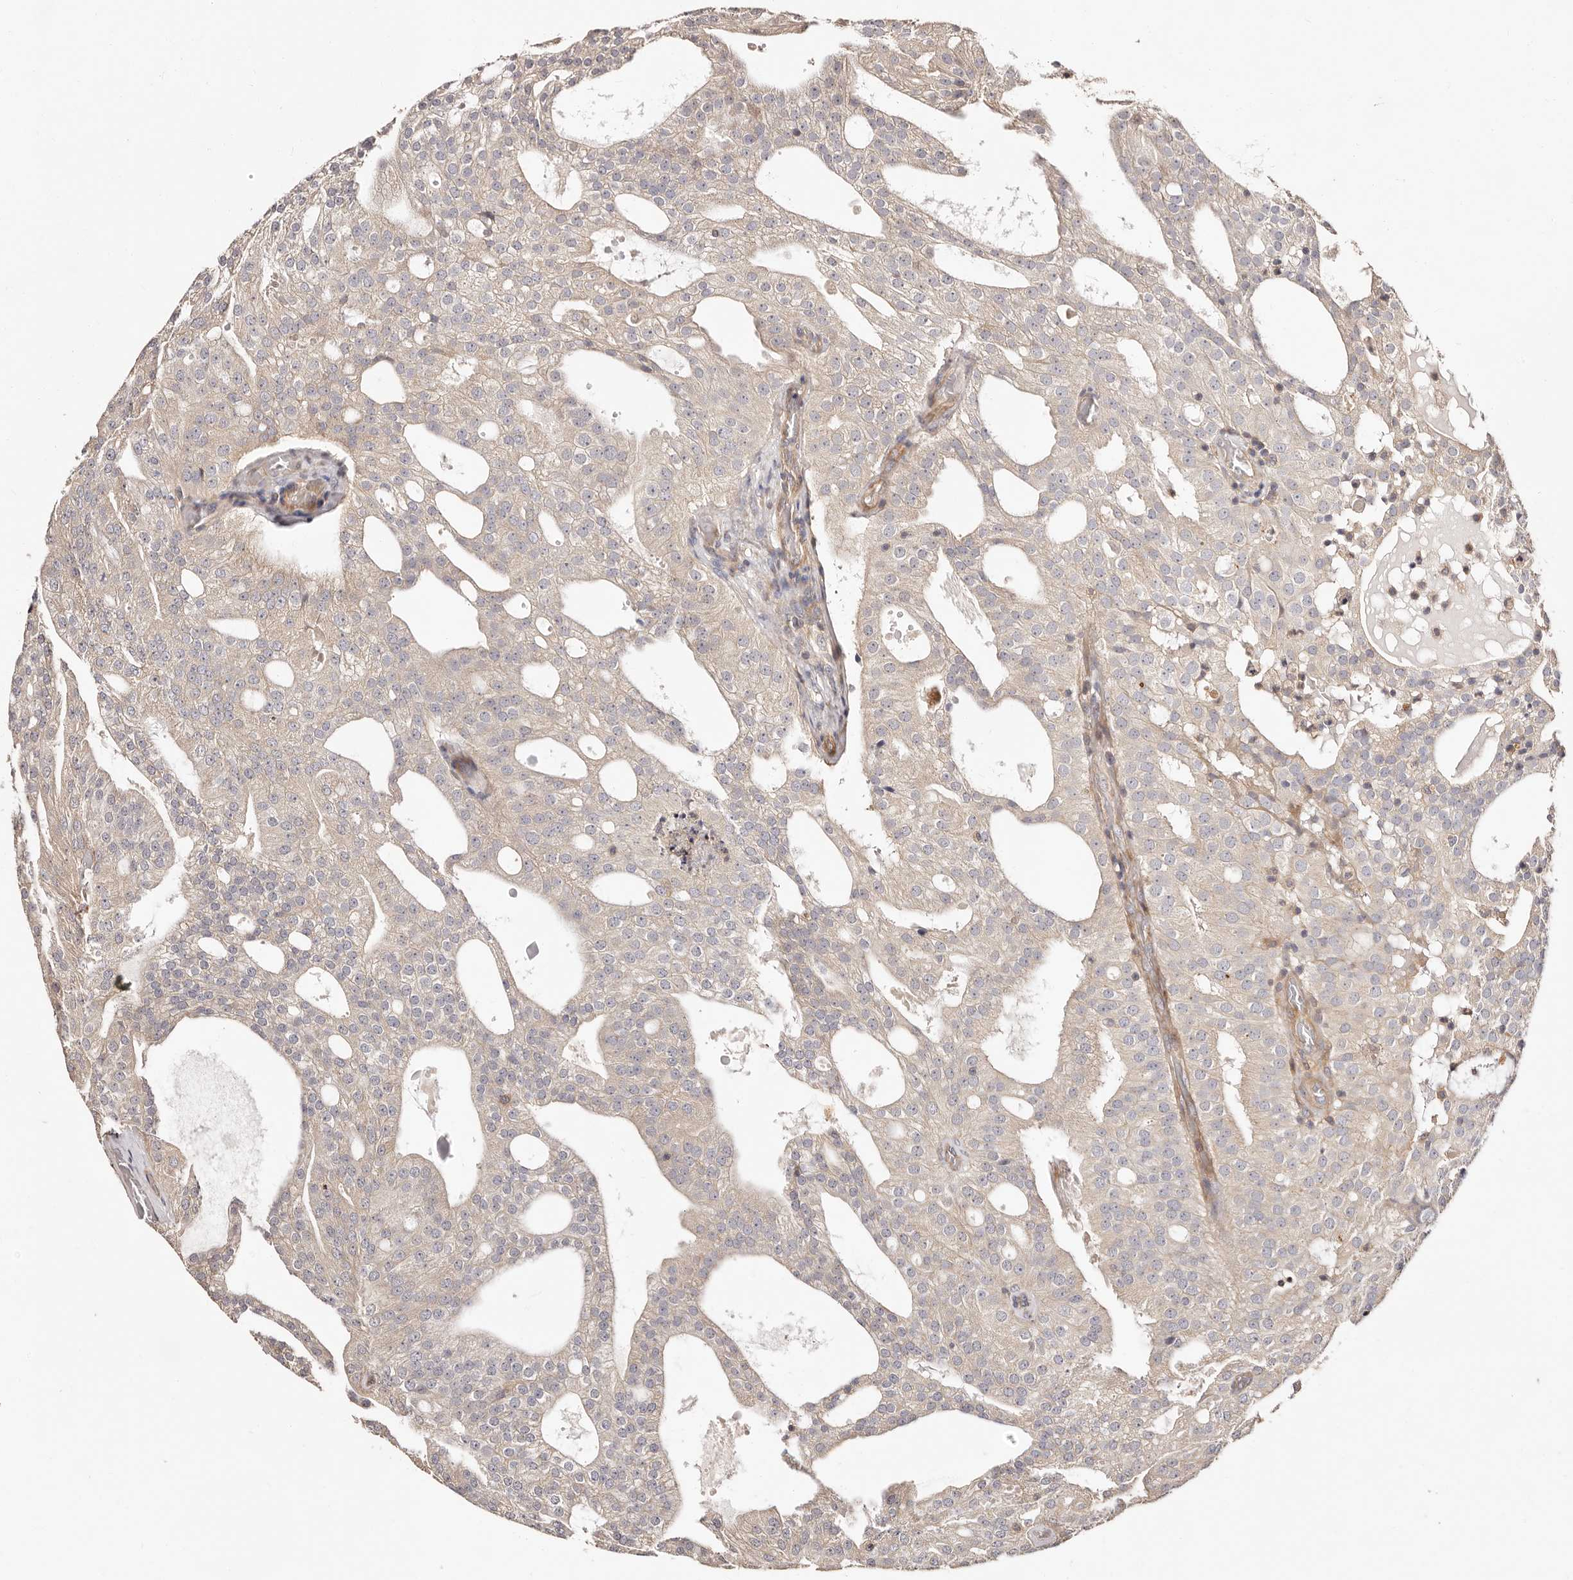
{"staining": {"intensity": "weak", "quantity": ">75%", "location": "cytoplasmic/membranous"}, "tissue": "prostate cancer", "cell_type": "Tumor cells", "image_type": "cancer", "snomed": [{"axis": "morphology", "description": "Adenocarcinoma, Medium grade"}, {"axis": "topography", "description": "Prostate"}], "caption": "Prostate cancer (medium-grade adenocarcinoma) tissue reveals weak cytoplasmic/membranous expression in about >75% of tumor cells", "gene": "MAPK1", "patient": {"sex": "male", "age": 88}}